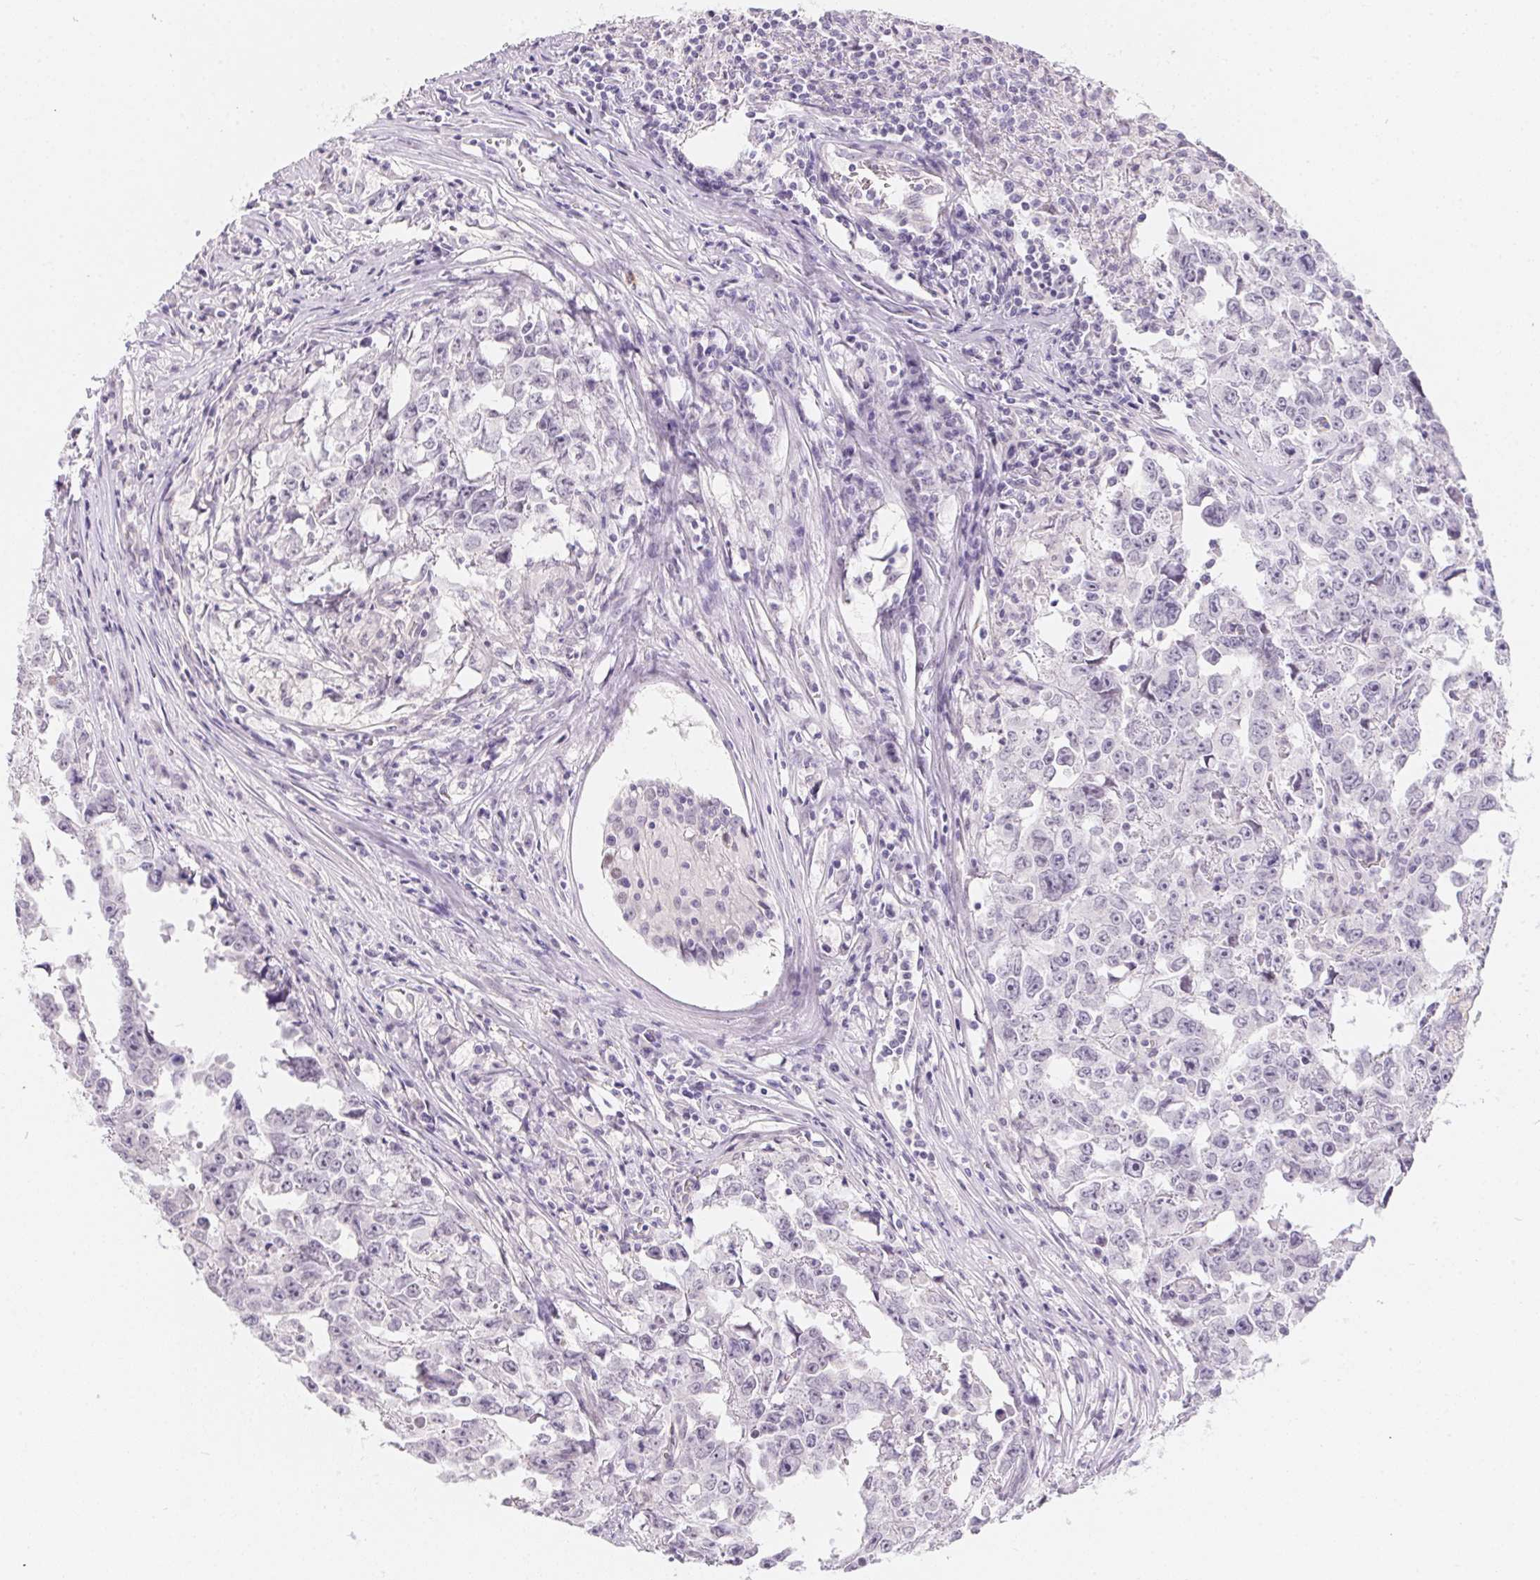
{"staining": {"intensity": "negative", "quantity": "none", "location": "none"}, "tissue": "testis cancer", "cell_type": "Tumor cells", "image_type": "cancer", "snomed": [{"axis": "morphology", "description": "Carcinoma, Embryonal, NOS"}, {"axis": "topography", "description": "Testis"}], "caption": "High magnification brightfield microscopy of testis embryonal carcinoma stained with DAB (3,3'-diaminobenzidine) (brown) and counterstained with hematoxylin (blue): tumor cells show no significant expression.", "gene": "MORC1", "patient": {"sex": "male", "age": 22}}